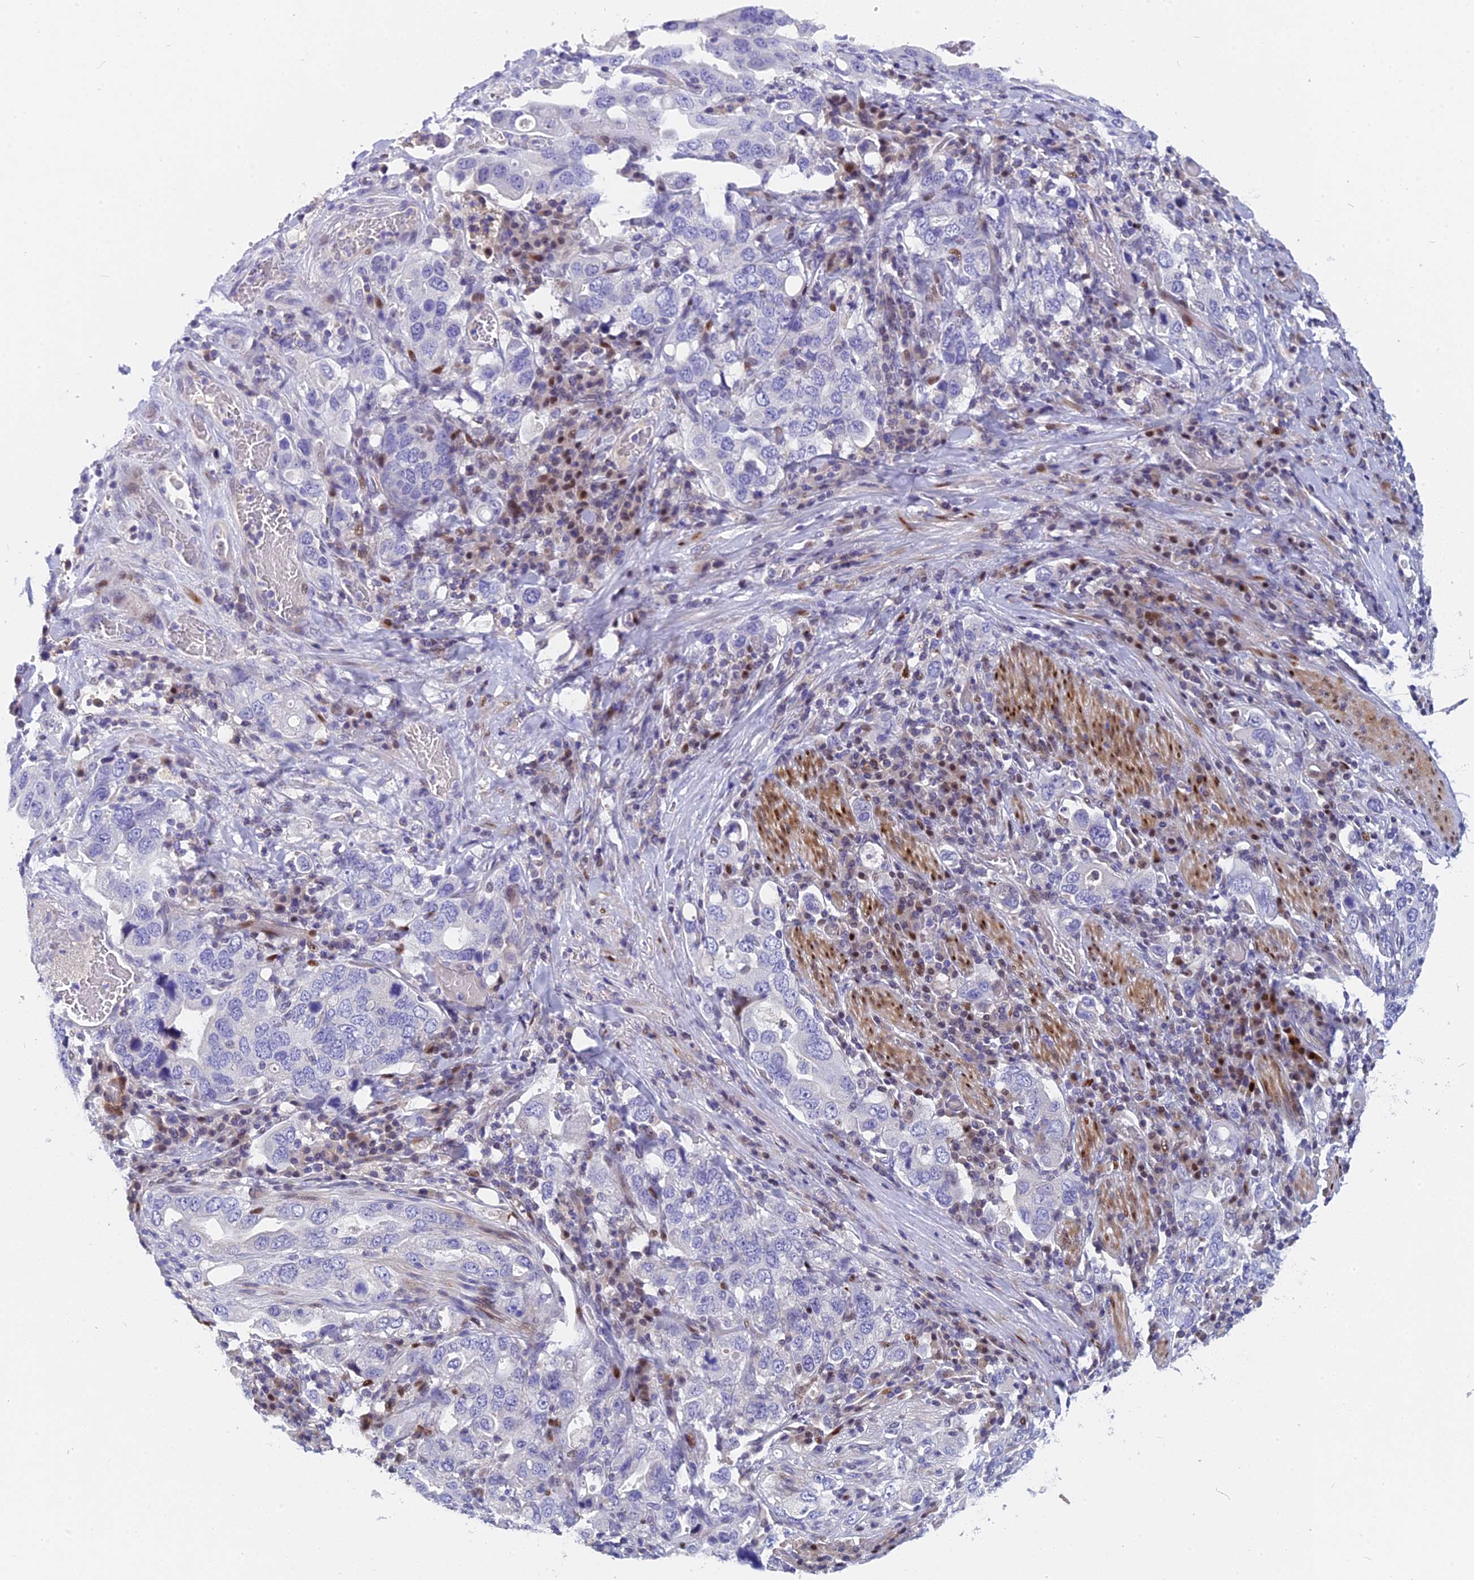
{"staining": {"intensity": "negative", "quantity": "none", "location": "none"}, "tissue": "stomach cancer", "cell_type": "Tumor cells", "image_type": "cancer", "snomed": [{"axis": "morphology", "description": "Adenocarcinoma, NOS"}, {"axis": "topography", "description": "Stomach, upper"}], "caption": "DAB (3,3'-diaminobenzidine) immunohistochemical staining of stomach cancer demonstrates no significant positivity in tumor cells.", "gene": "NKPD1", "patient": {"sex": "male", "age": 62}}